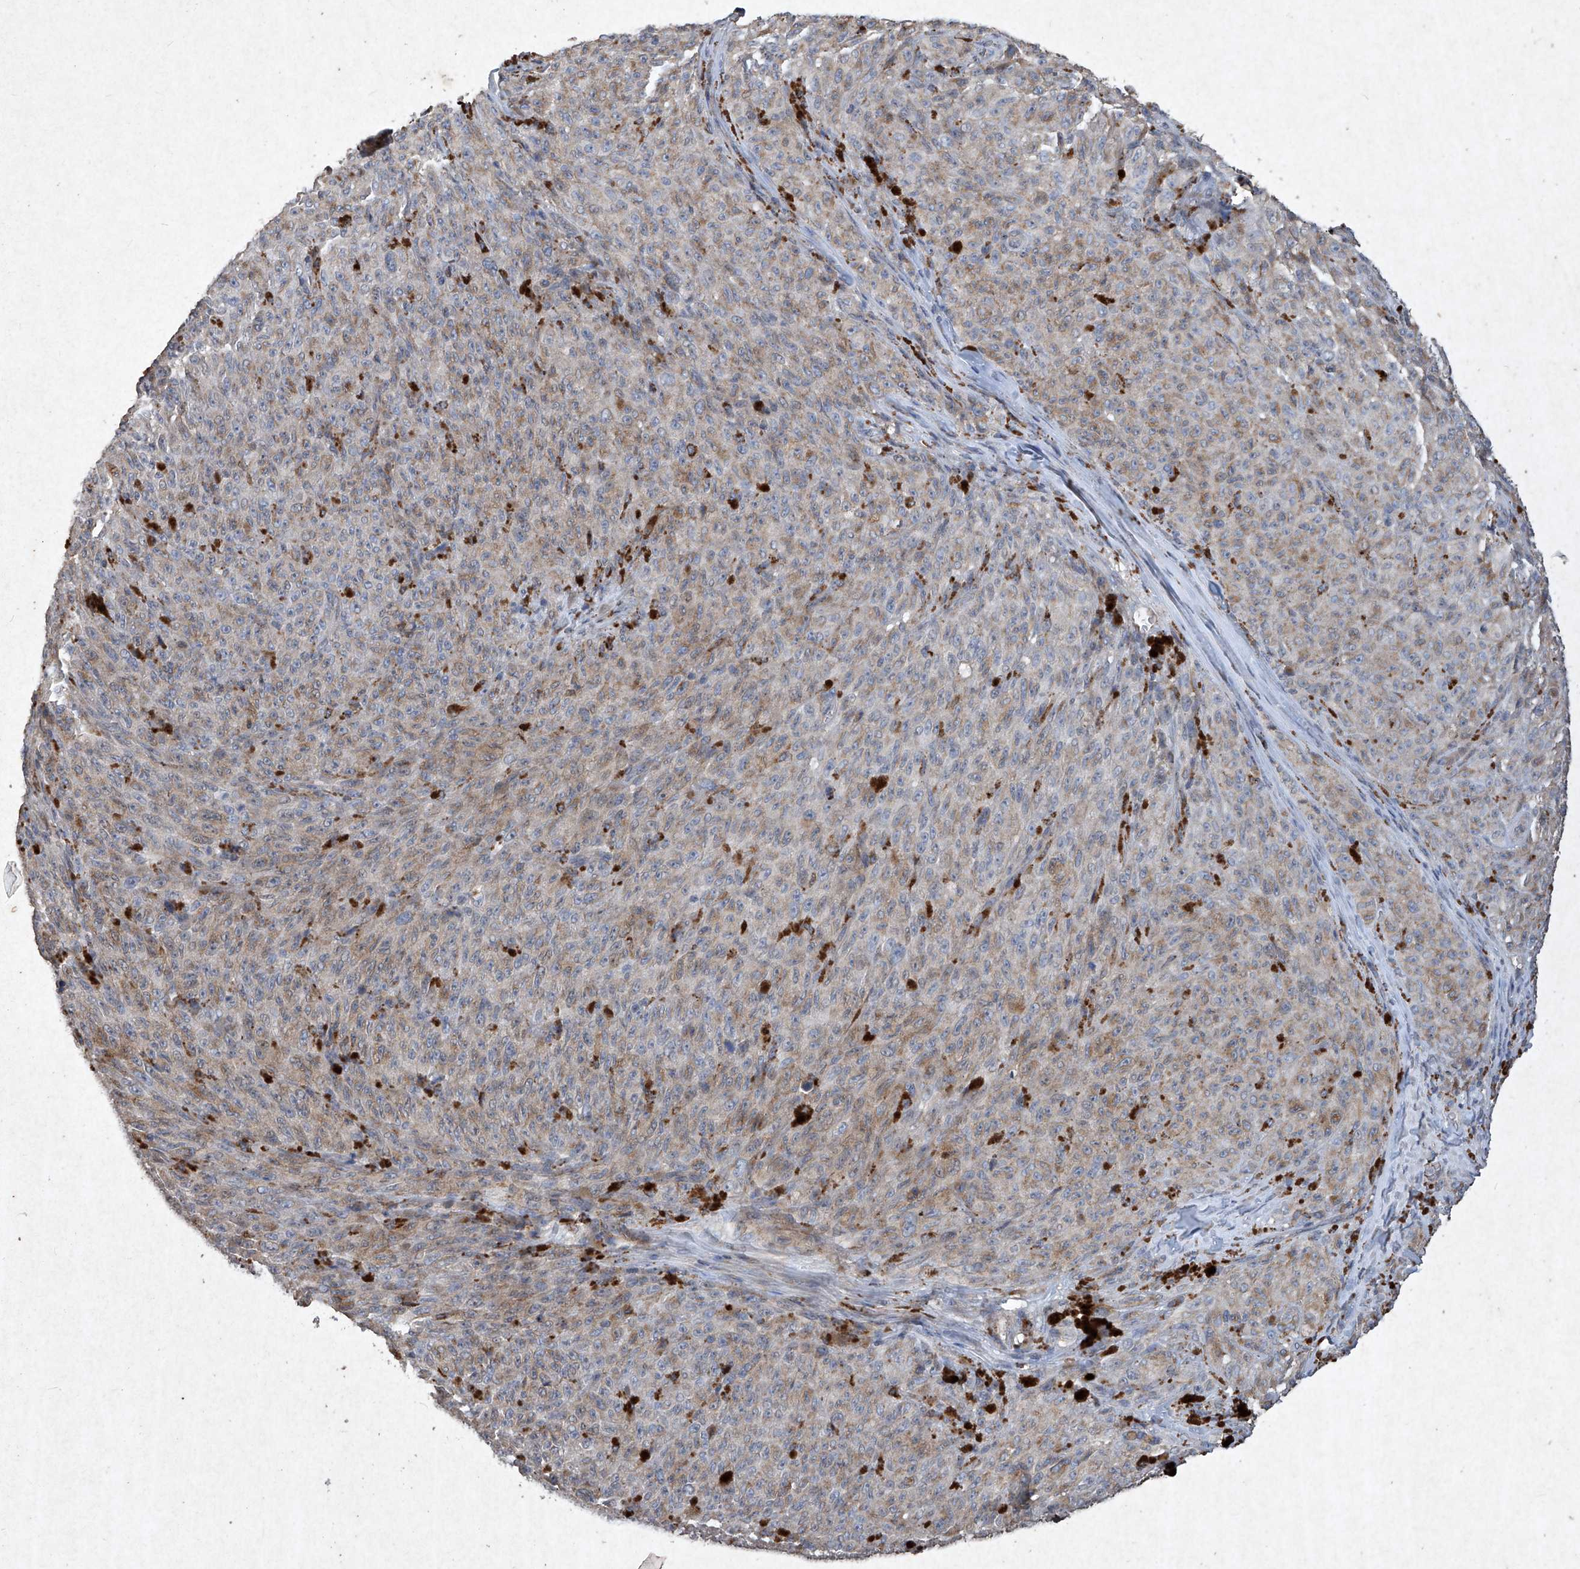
{"staining": {"intensity": "moderate", "quantity": "25%-75%", "location": "cytoplasmic/membranous"}, "tissue": "melanoma", "cell_type": "Tumor cells", "image_type": "cancer", "snomed": [{"axis": "morphology", "description": "Malignant melanoma, NOS"}, {"axis": "topography", "description": "Skin"}], "caption": "The photomicrograph demonstrates a brown stain indicating the presence of a protein in the cytoplasmic/membranous of tumor cells in malignant melanoma. (DAB = brown stain, brightfield microscopy at high magnification).", "gene": "MED16", "patient": {"sex": "female", "age": 82}}